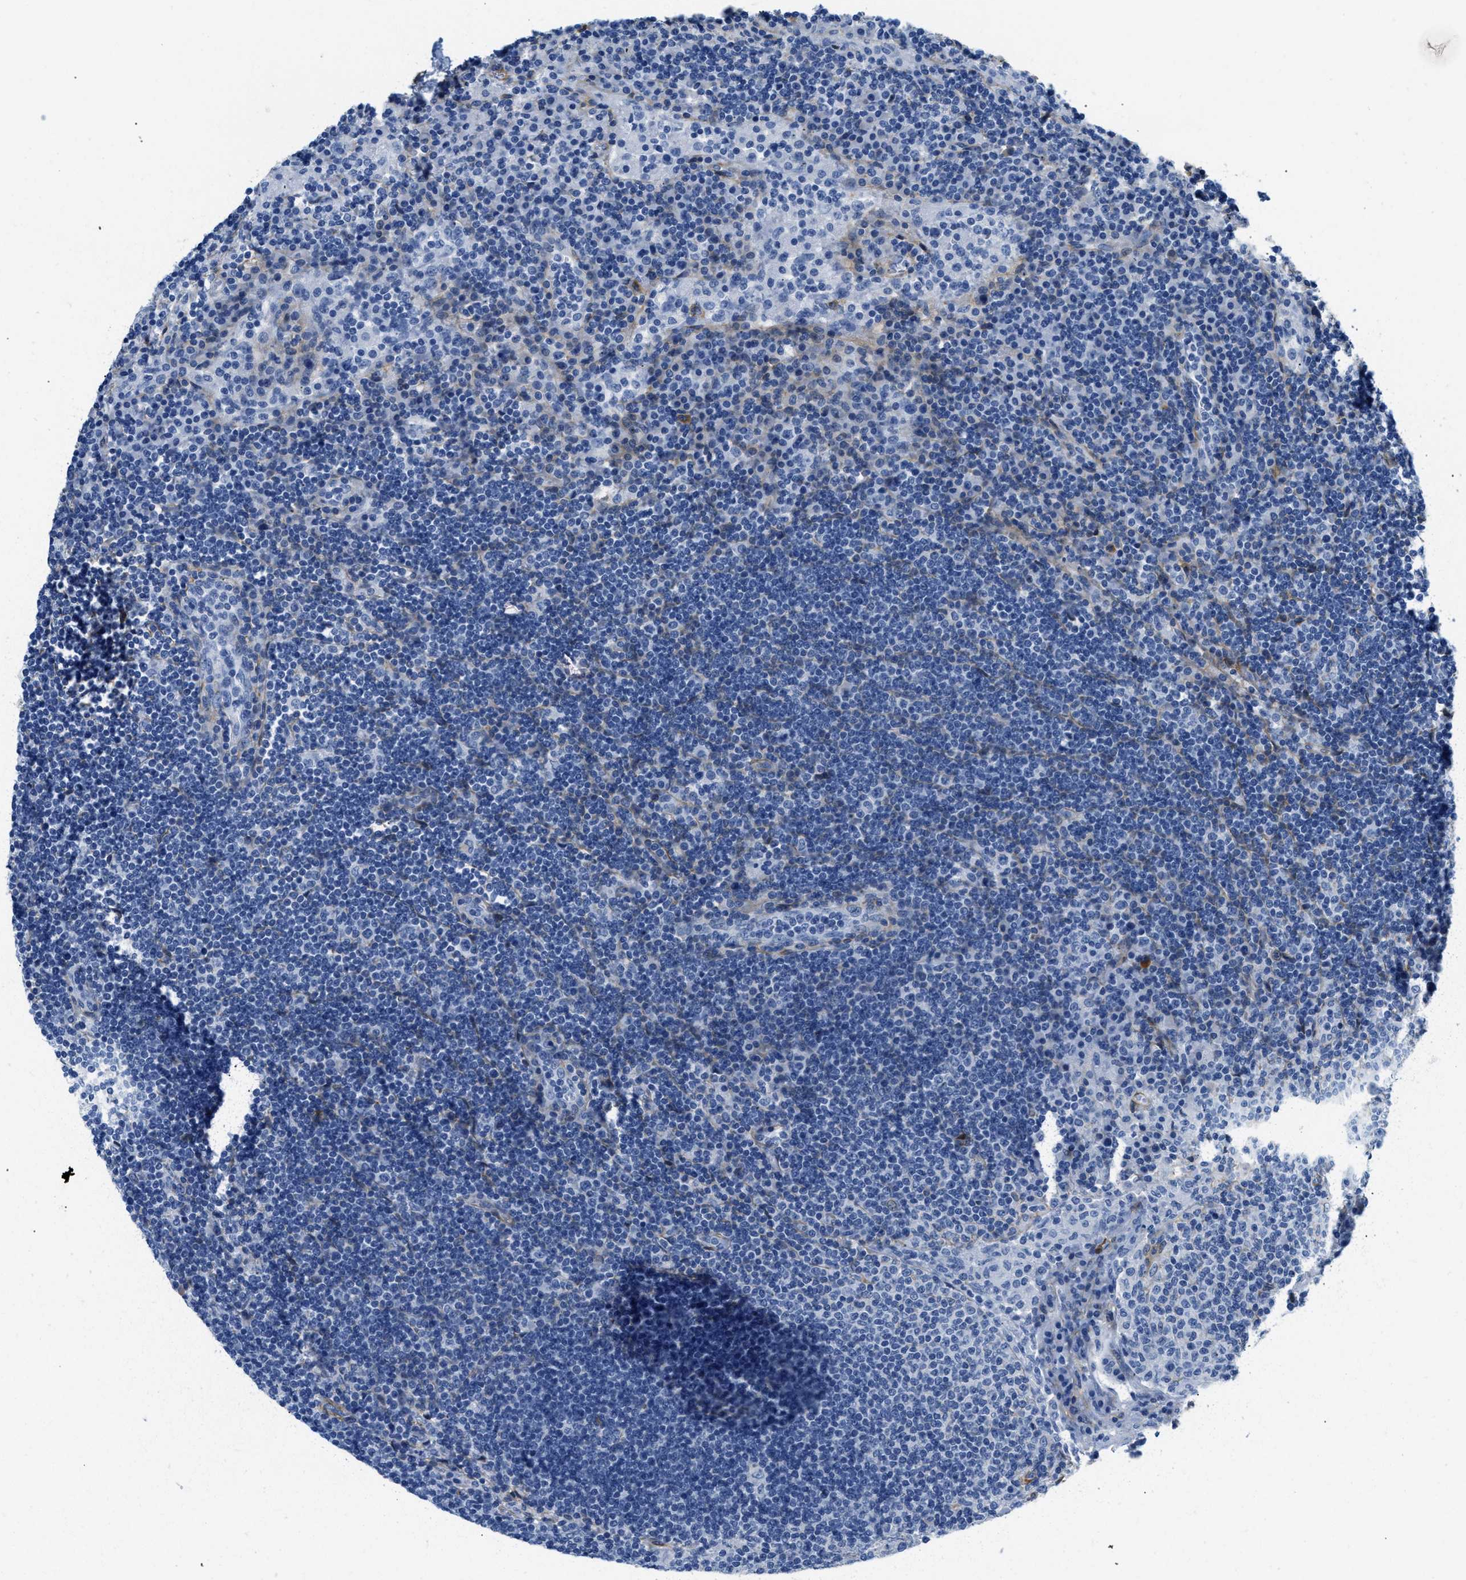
{"staining": {"intensity": "negative", "quantity": "none", "location": "none"}, "tissue": "lymph node", "cell_type": "Germinal center cells", "image_type": "normal", "snomed": [{"axis": "morphology", "description": "Normal tissue, NOS"}, {"axis": "topography", "description": "Lymph node"}], "caption": "A high-resolution histopathology image shows immunohistochemistry (IHC) staining of benign lymph node, which exhibits no significant expression in germinal center cells. (Stains: DAB (3,3'-diaminobenzidine) immunohistochemistry (IHC) with hematoxylin counter stain, Microscopy: brightfield microscopy at high magnification).", "gene": "PDGFRB", "patient": {"sex": "female", "age": 53}}